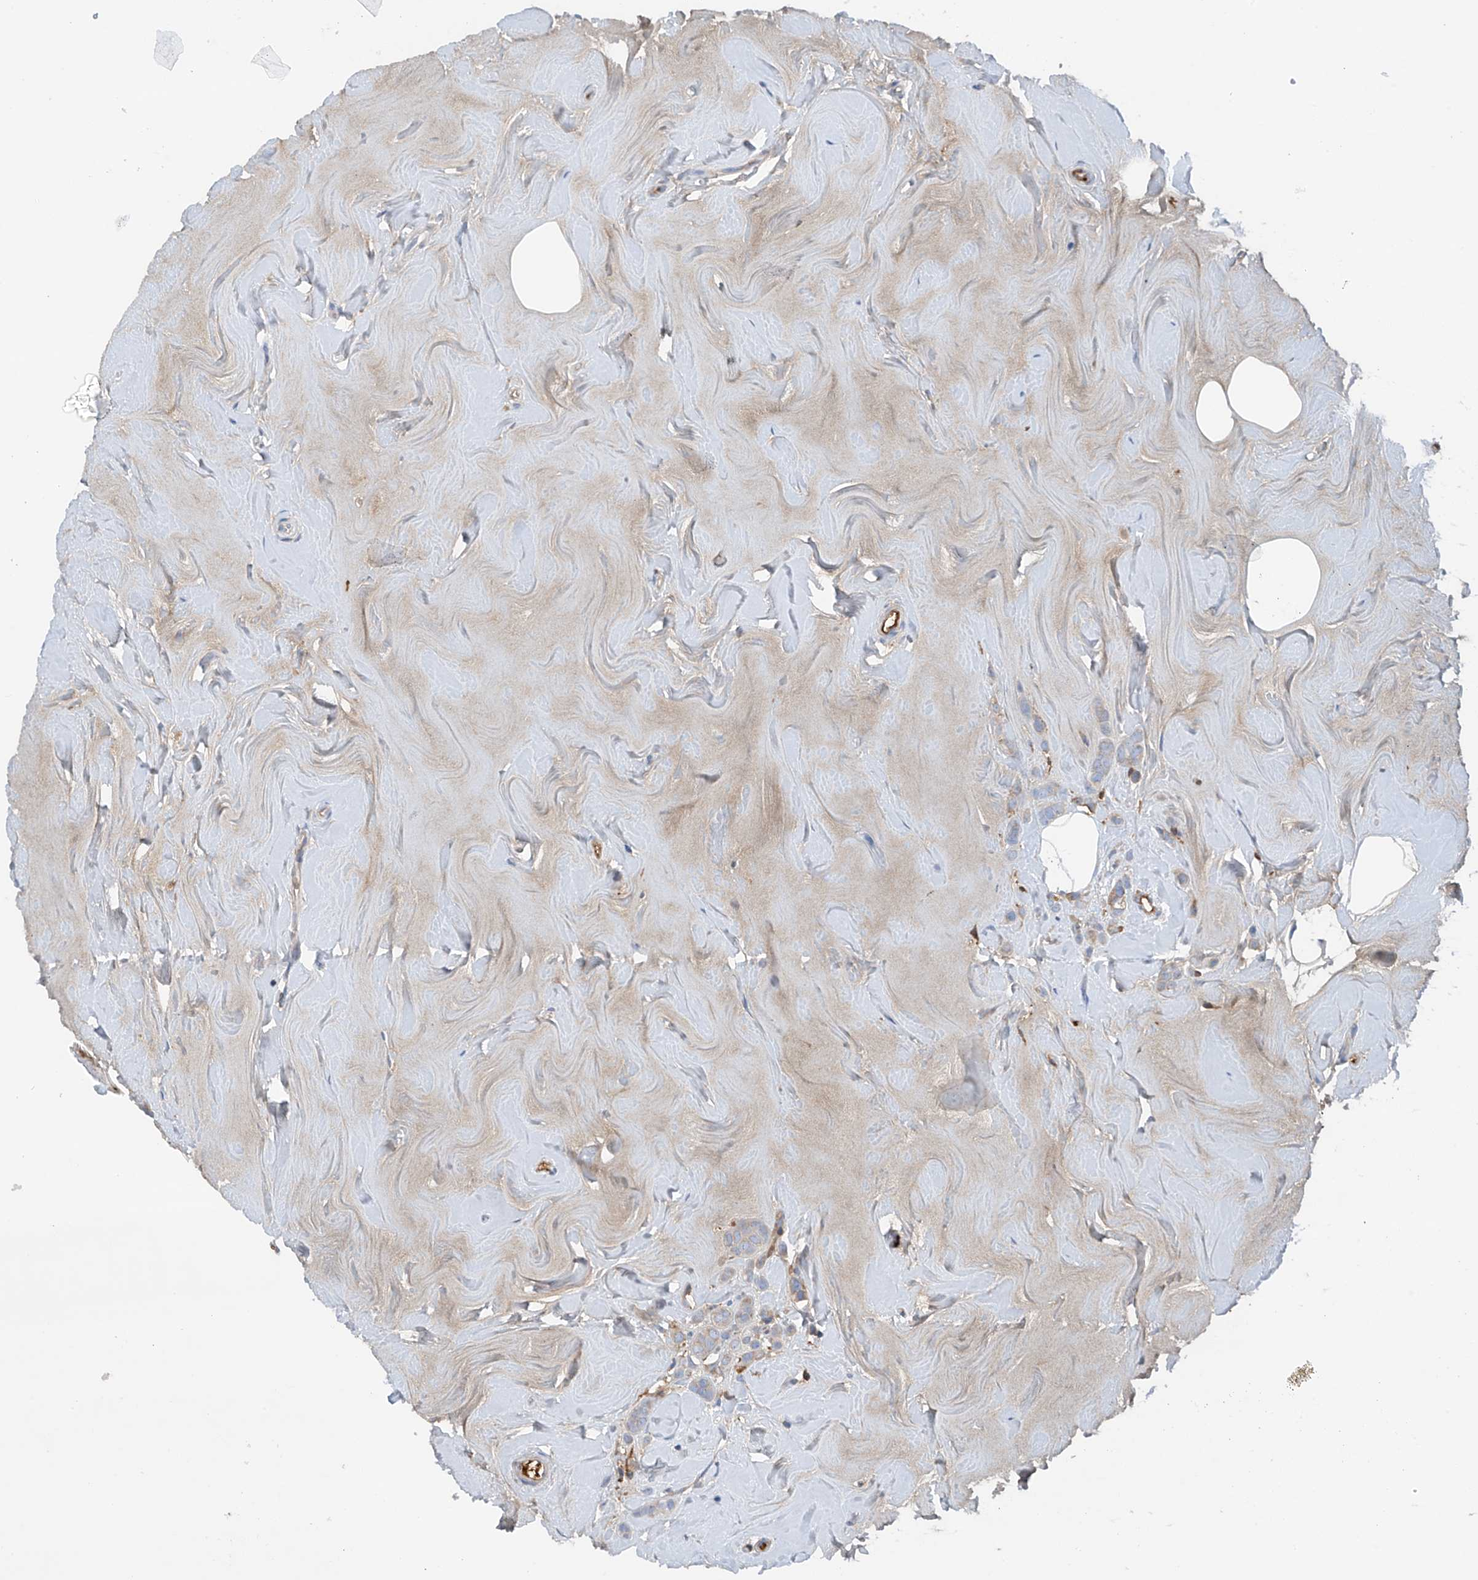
{"staining": {"intensity": "weak", "quantity": "25%-75%", "location": "cytoplasmic/membranous"}, "tissue": "breast cancer", "cell_type": "Tumor cells", "image_type": "cancer", "snomed": [{"axis": "morphology", "description": "Lobular carcinoma"}, {"axis": "topography", "description": "Breast"}], "caption": "This micrograph displays immunohistochemistry staining of human breast cancer (lobular carcinoma), with low weak cytoplasmic/membranous staining in approximately 25%-75% of tumor cells.", "gene": "SLC5A11", "patient": {"sex": "female", "age": 47}}